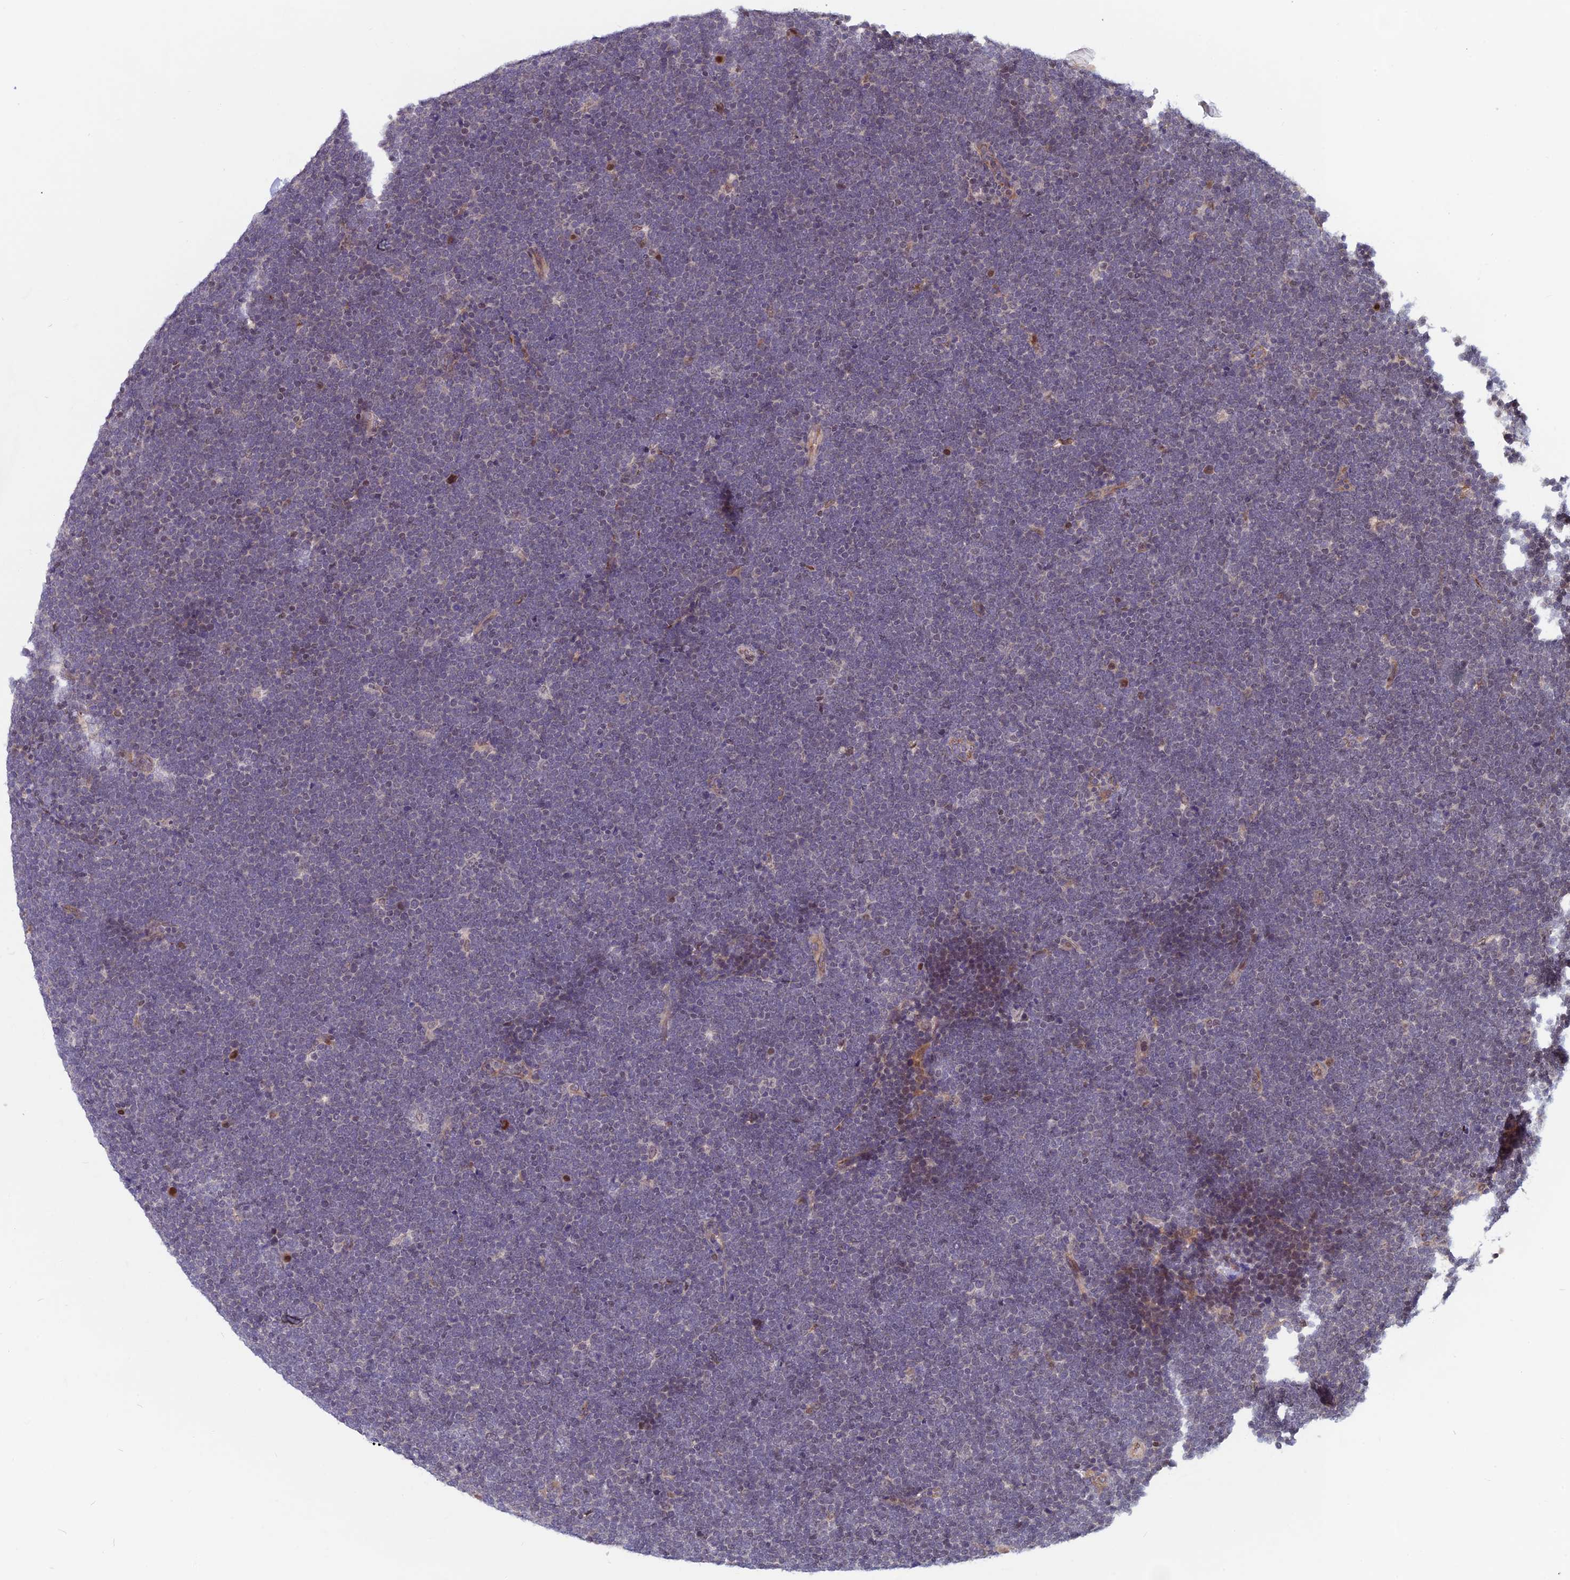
{"staining": {"intensity": "negative", "quantity": "none", "location": "none"}, "tissue": "lymphoma", "cell_type": "Tumor cells", "image_type": "cancer", "snomed": [{"axis": "morphology", "description": "Malignant lymphoma, non-Hodgkin's type, High grade"}, {"axis": "topography", "description": "Lymph node"}], "caption": "There is no significant staining in tumor cells of malignant lymphoma, non-Hodgkin's type (high-grade).", "gene": "CCDC113", "patient": {"sex": "male", "age": 13}}